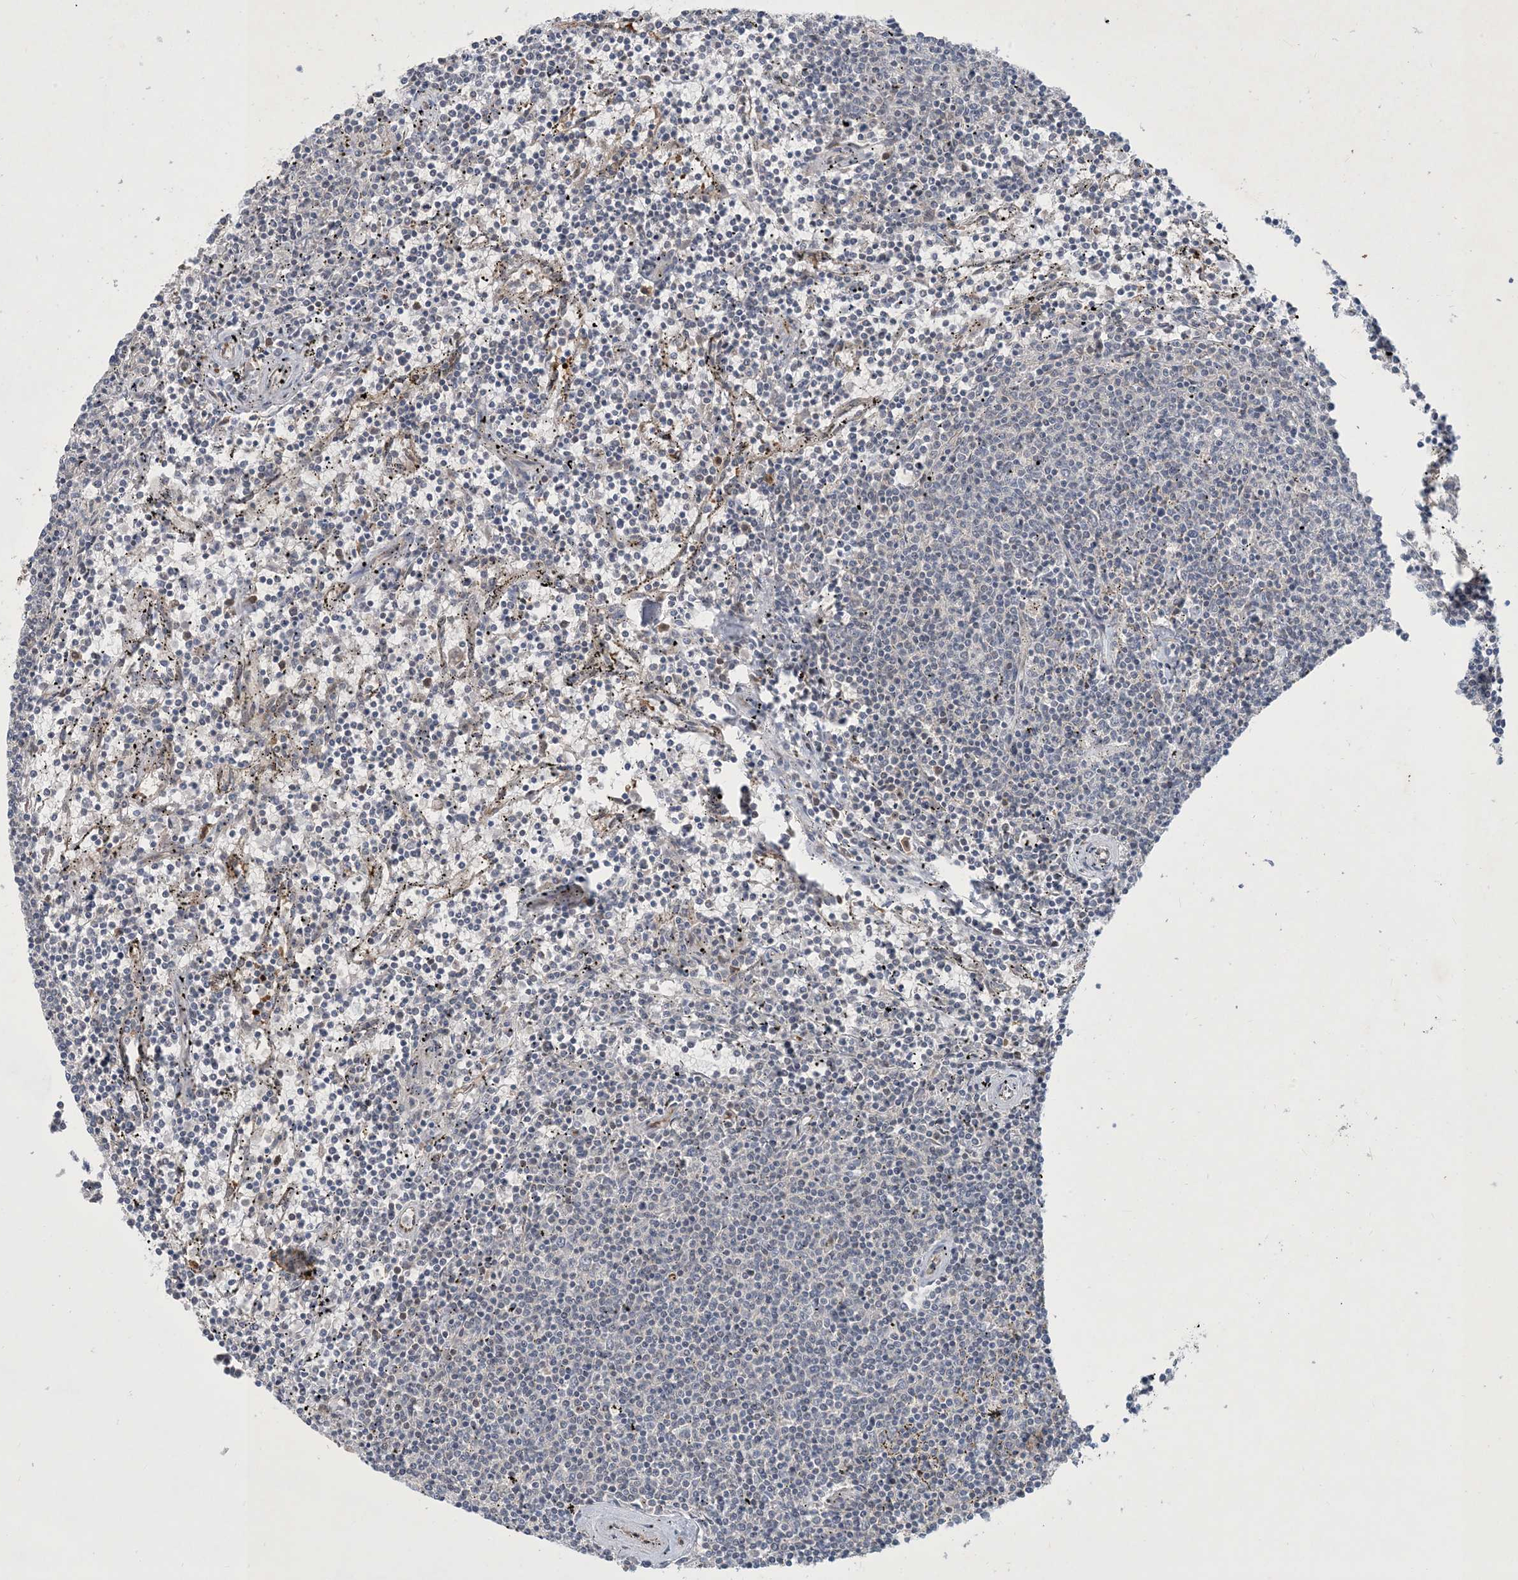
{"staining": {"intensity": "negative", "quantity": "none", "location": "none"}, "tissue": "lymphoma", "cell_type": "Tumor cells", "image_type": "cancer", "snomed": [{"axis": "morphology", "description": "Malignant lymphoma, non-Hodgkin's type, Low grade"}, {"axis": "topography", "description": "Spleen"}], "caption": "A high-resolution micrograph shows immunohistochemistry staining of low-grade malignant lymphoma, non-Hodgkin's type, which displays no significant positivity in tumor cells. The staining was performed using DAB to visualize the protein expression in brown, while the nuclei were stained in blue with hematoxylin (Magnification: 20x).", "gene": "CDS1", "patient": {"sex": "female", "age": 50}}